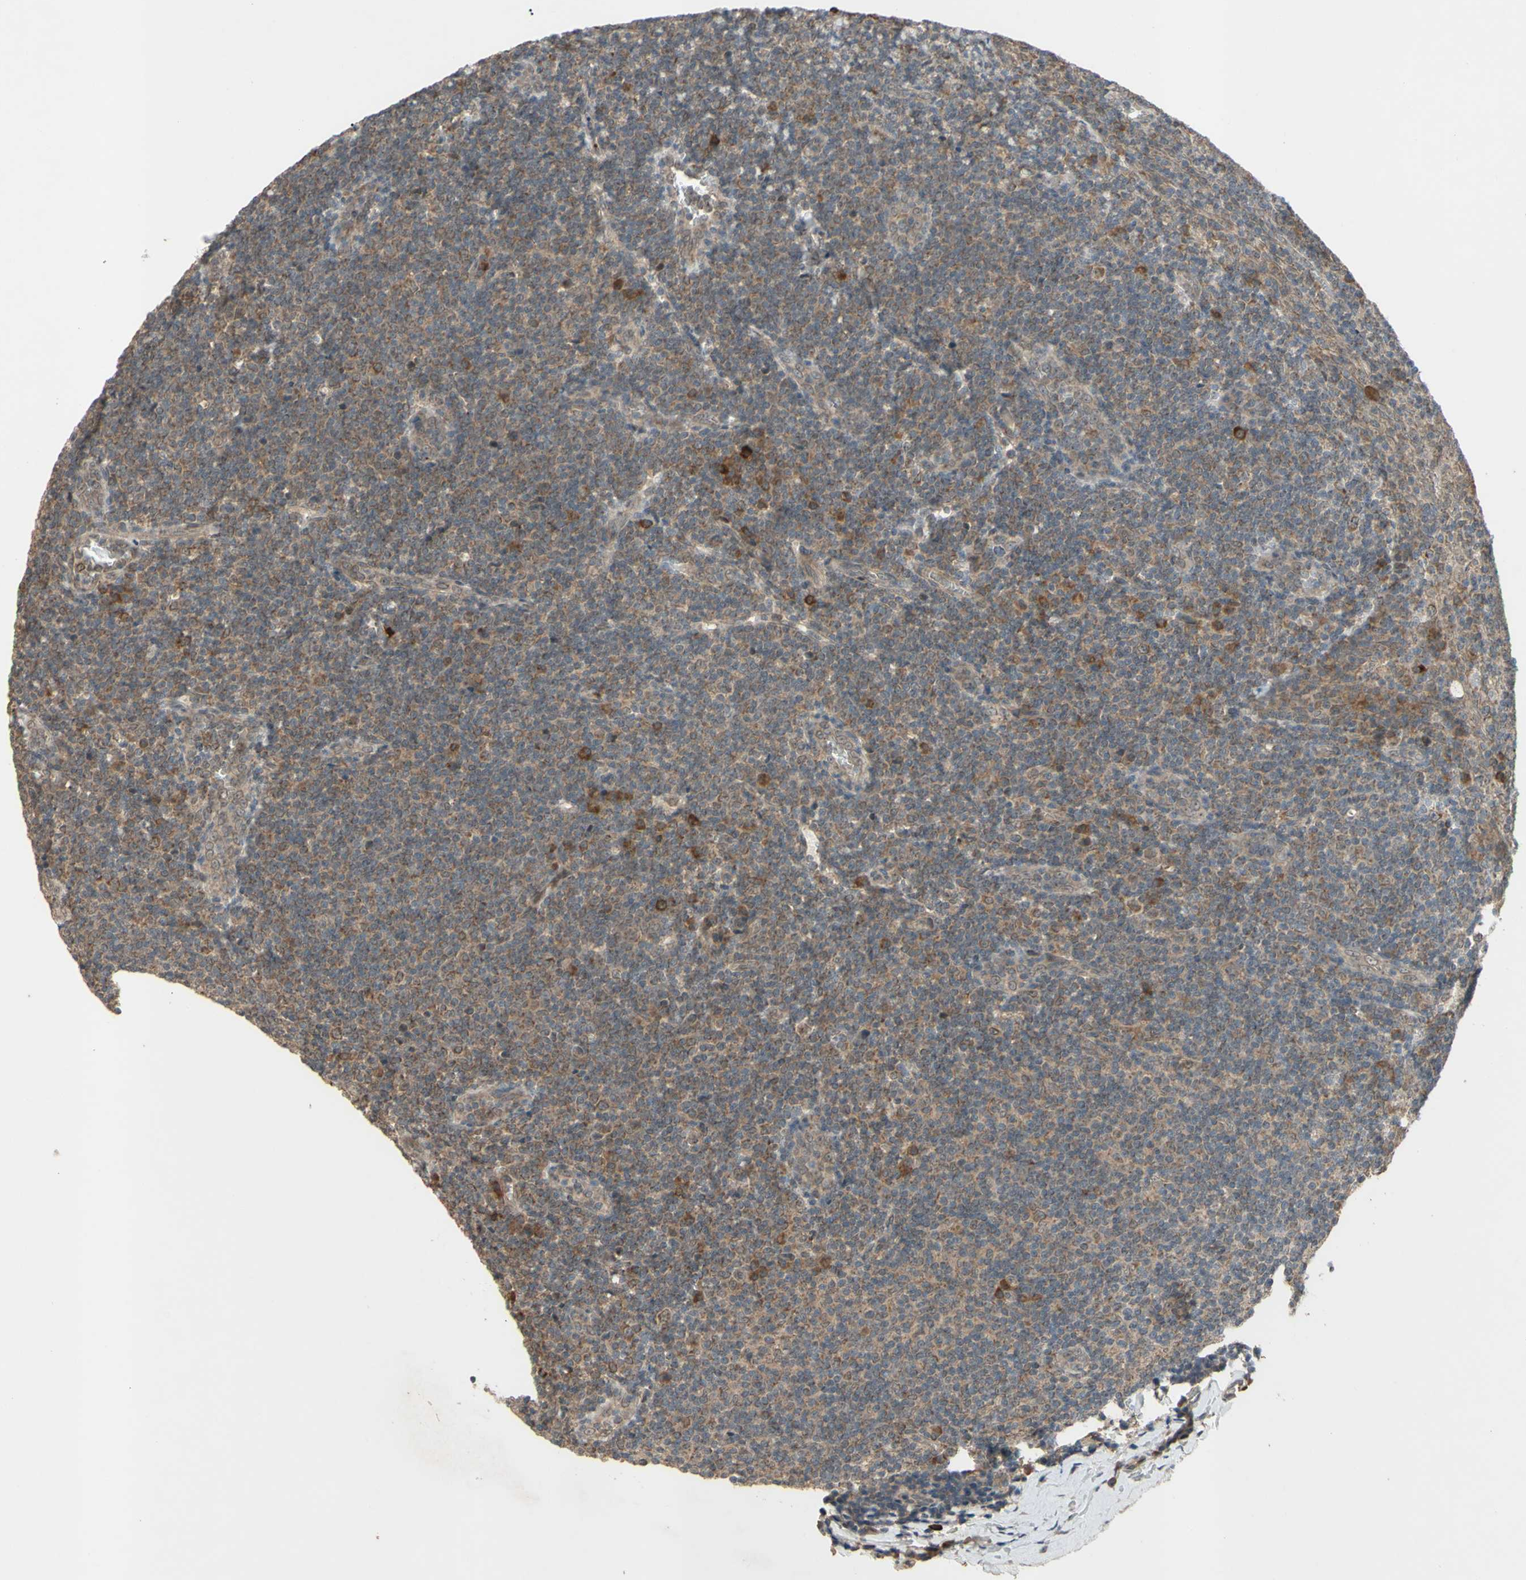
{"staining": {"intensity": "moderate", "quantity": ">75%", "location": "cytoplasmic/membranous"}, "tissue": "tonsil", "cell_type": "Germinal center cells", "image_type": "normal", "snomed": [{"axis": "morphology", "description": "Normal tissue, NOS"}, {"axis": "topography", "description": "Tonsil"}], "caption": "Immunohistochemical staining of unremarkable human tonsil shows >75% levels of moderate cytoplasmic/membranous protein expression in about >75% of germinal center cells.", "gene": "CD164", "patient": {"sex": "male", "age": 31}}